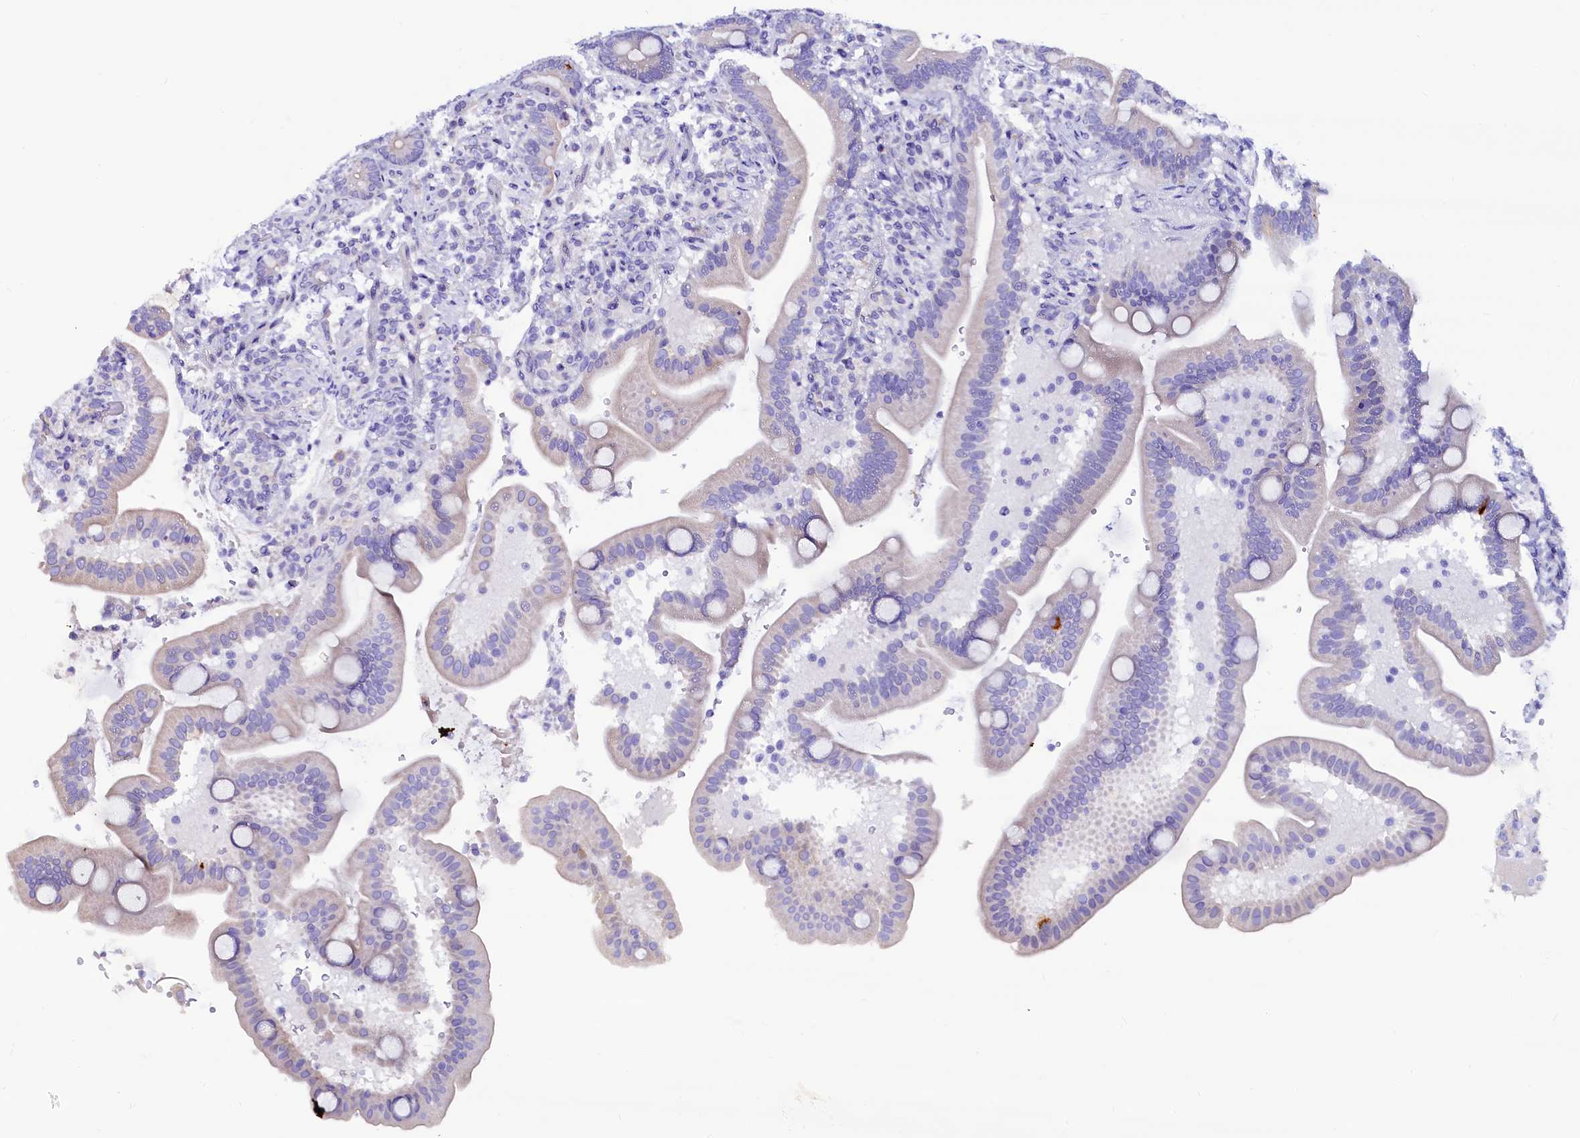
{"staining": {"intensity": "negative", "quantity": "none", "location": "none"}, "tissue": "duodenum", "cell_type": "Glandular cells", "image_type": "normal", "snomed": [{"axis": "morphology", "description": "Normal tissue, NOS"}, {"axis": "topography", "description": "Duodenum"}], "caption": "This is an immunohistochemistry (IHC) histopathology image of unremarkable human duodenum. There is no expression in glandular cells.", "gene": "RBP3", "patient": {"sex": "male", "age": 54}}